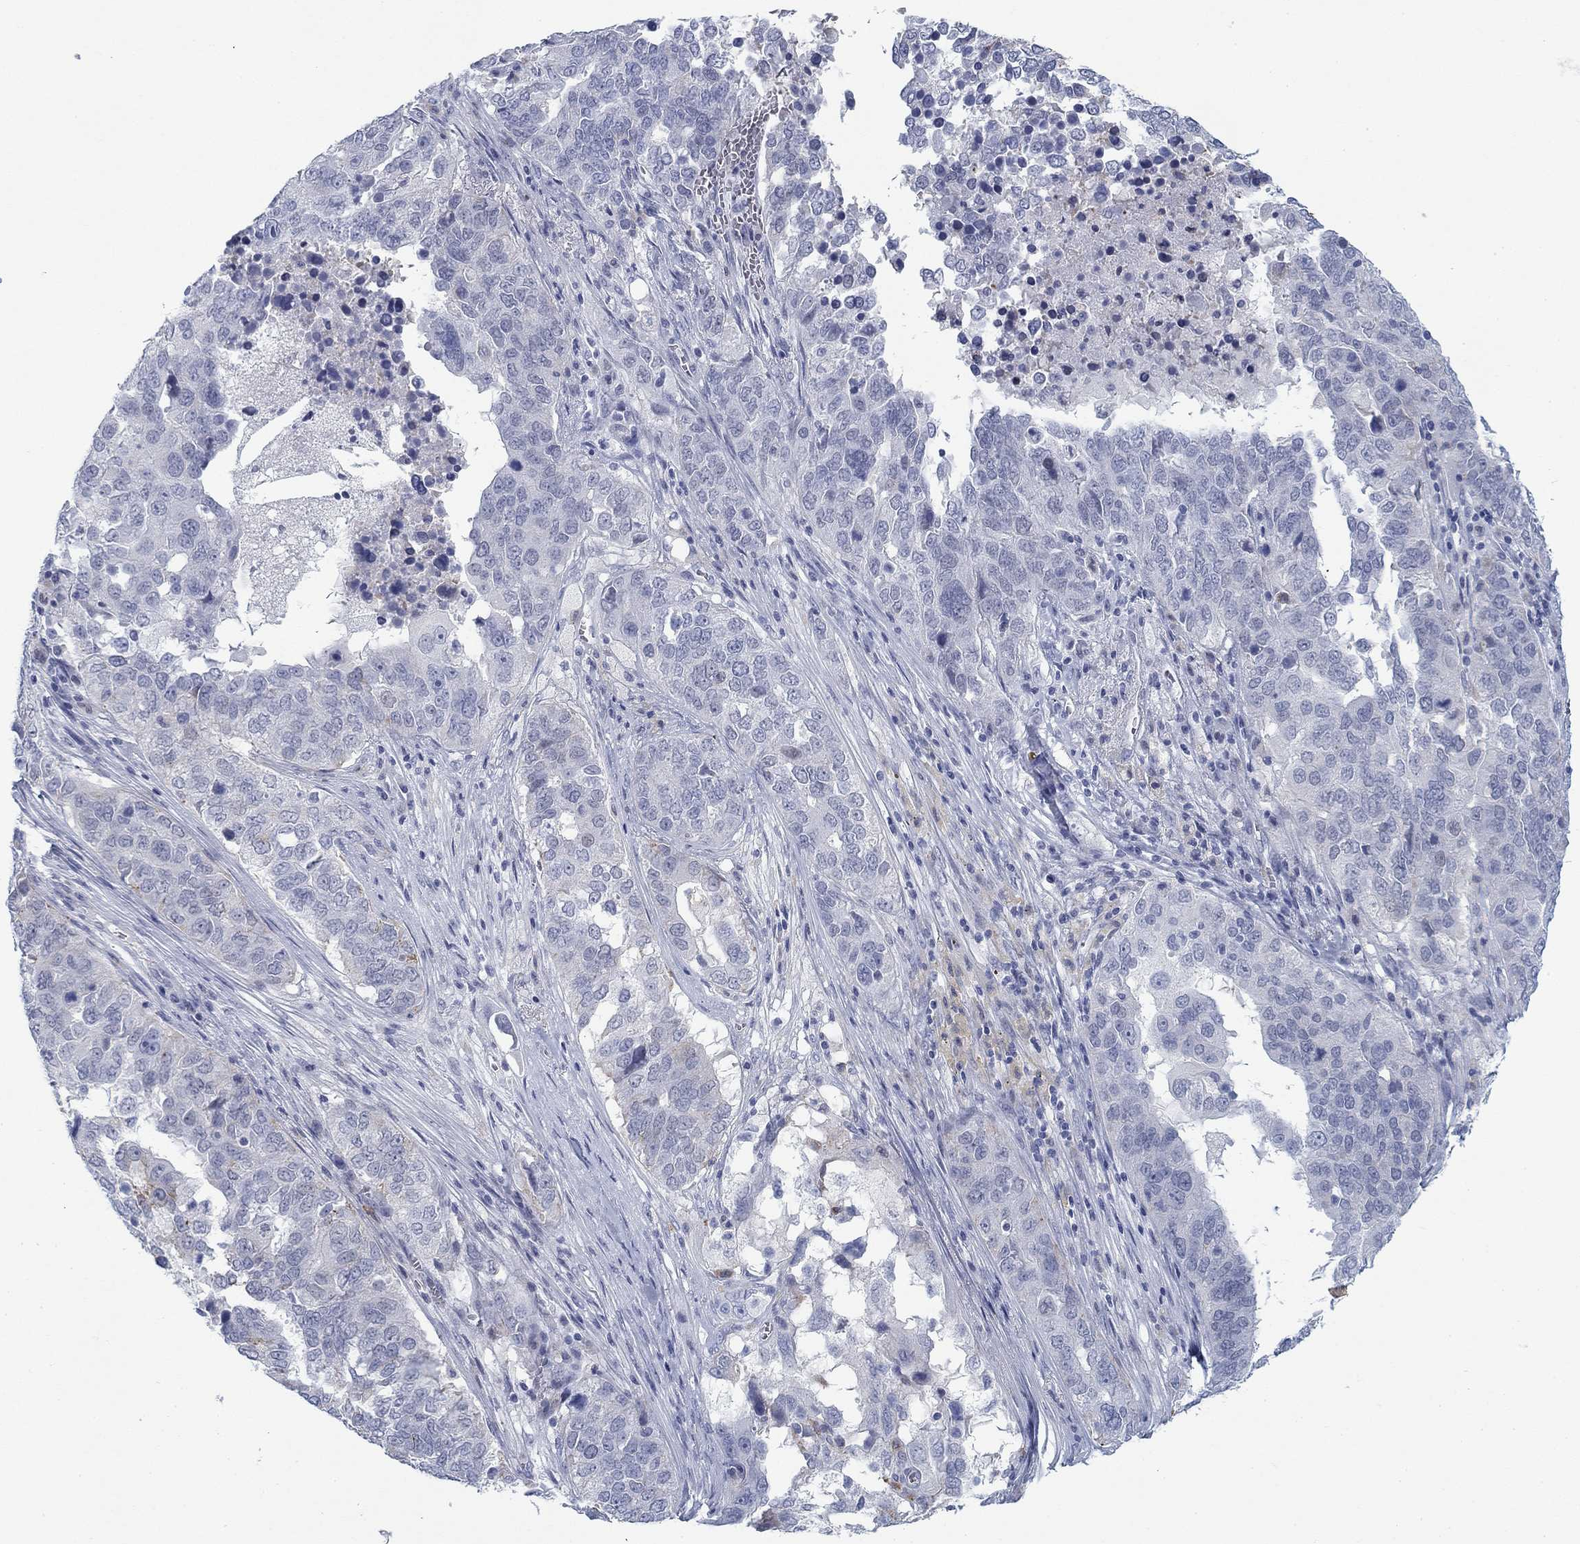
{"staining": {"intensity": "negative", "quantity": "none", "location": "none"}, "tissue": "ovarian cancer", "cell_type": "Tumor cells", "image_type": "cancer", "snomed": [{"axis": "morphology", "description": "Carcinoma, endometroid"}, {"axis": "topography", "description": "Soft tissue"}, {"axis": "topography", "description": "Ovary"}], "caption": "The image shows no significant expression in tumor cells of endometroid carcinoma (ovarian).", "gene": "DNAL1", "patient": {"sex": "female", "age": 52}}